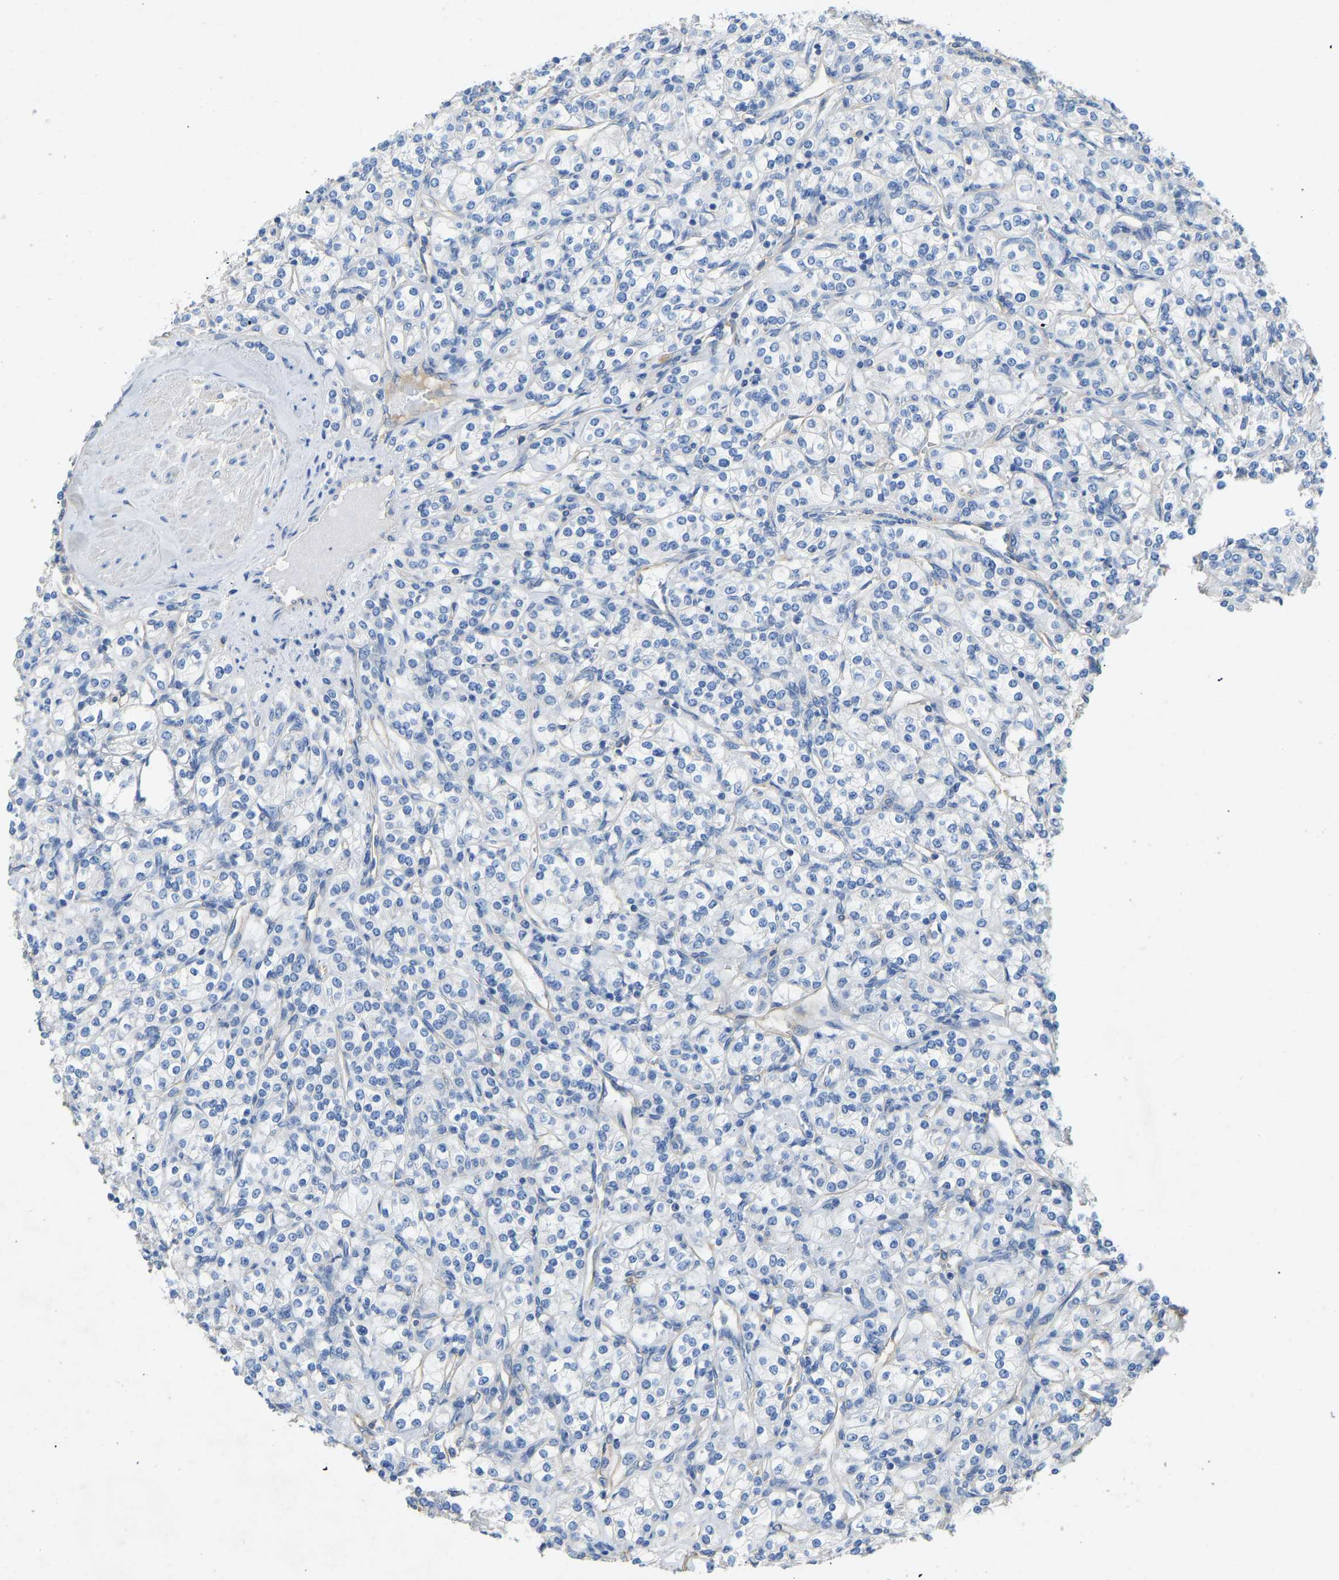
{"staining": {"intensity": "negative", "quantity": "none", "location": "none"}, "tissue": "renal cancer", "cell_type": "Tumor cells", "image_type": "cancer", "snomed": [{"axis": "morphology", "description": "Adenocarcinoma, NOS"}, {"axis": "topography", "description": "Kidney"}], "caption": "Immunohistochemistry (IHC) micrograph of neoplastic tissue: renal cancer stained with DAB shows no significant protein expression in tumor cells.", "gene": "TECTA", "patient": {"sex": "male", "age": 77}}